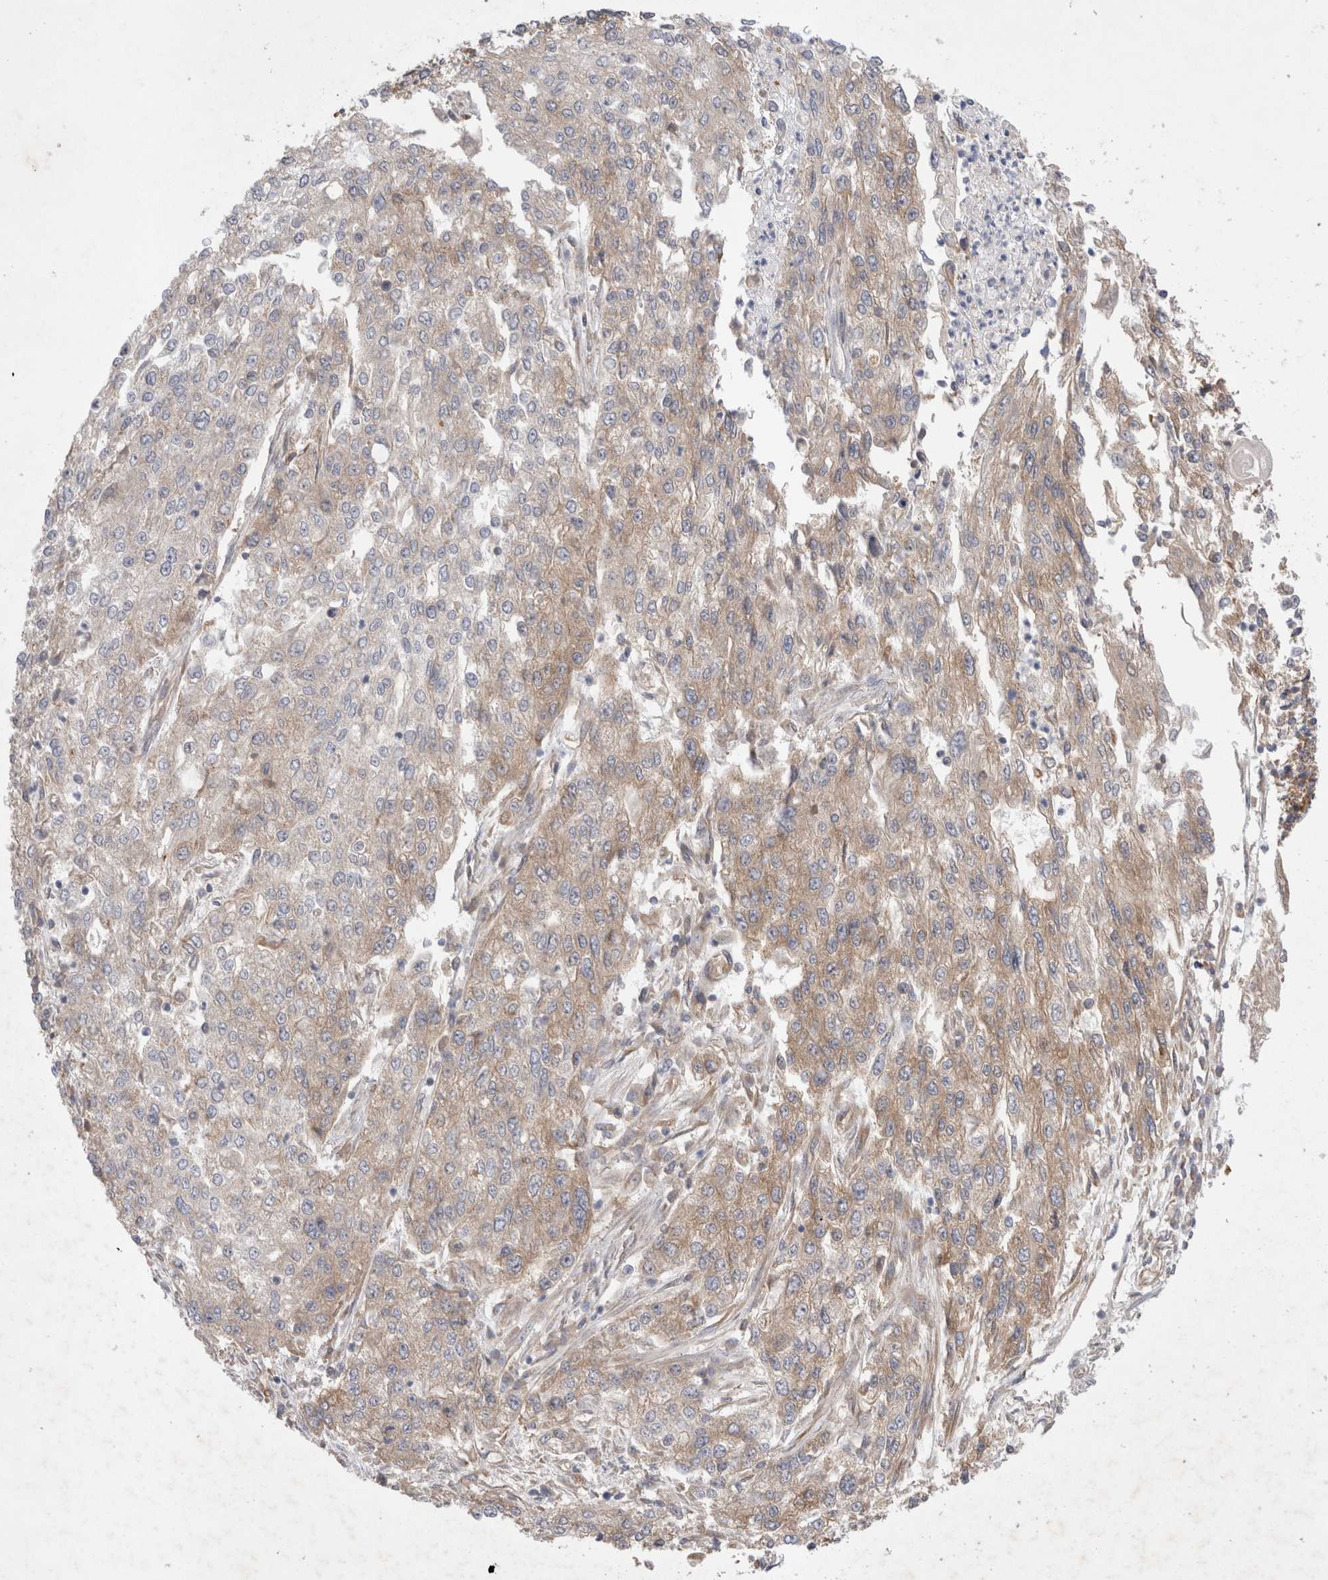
{"staining": {"intensity": "weak", "quantity": "25%-75%", "location": "cytoplasmic/membranous"}, "tissue": "endometrial cancer", "cell_type": "Tumor cells", "image_type": "cancer", "snomed": [{"axis": "morphology", "description": "Adenocarcinoma, NOS"}, {"axis": "topography", "description": "Endometrium"}], "caption": "Endometrial cancer (adenocarcinoma) was stained to show a protein in brown. There is low levels of weak cytoplasmic/membranous expression in approximately 25%-75% of tumor cells.", "gene": "EIF3E", "patient": {"sex": "female", "age": 49}}